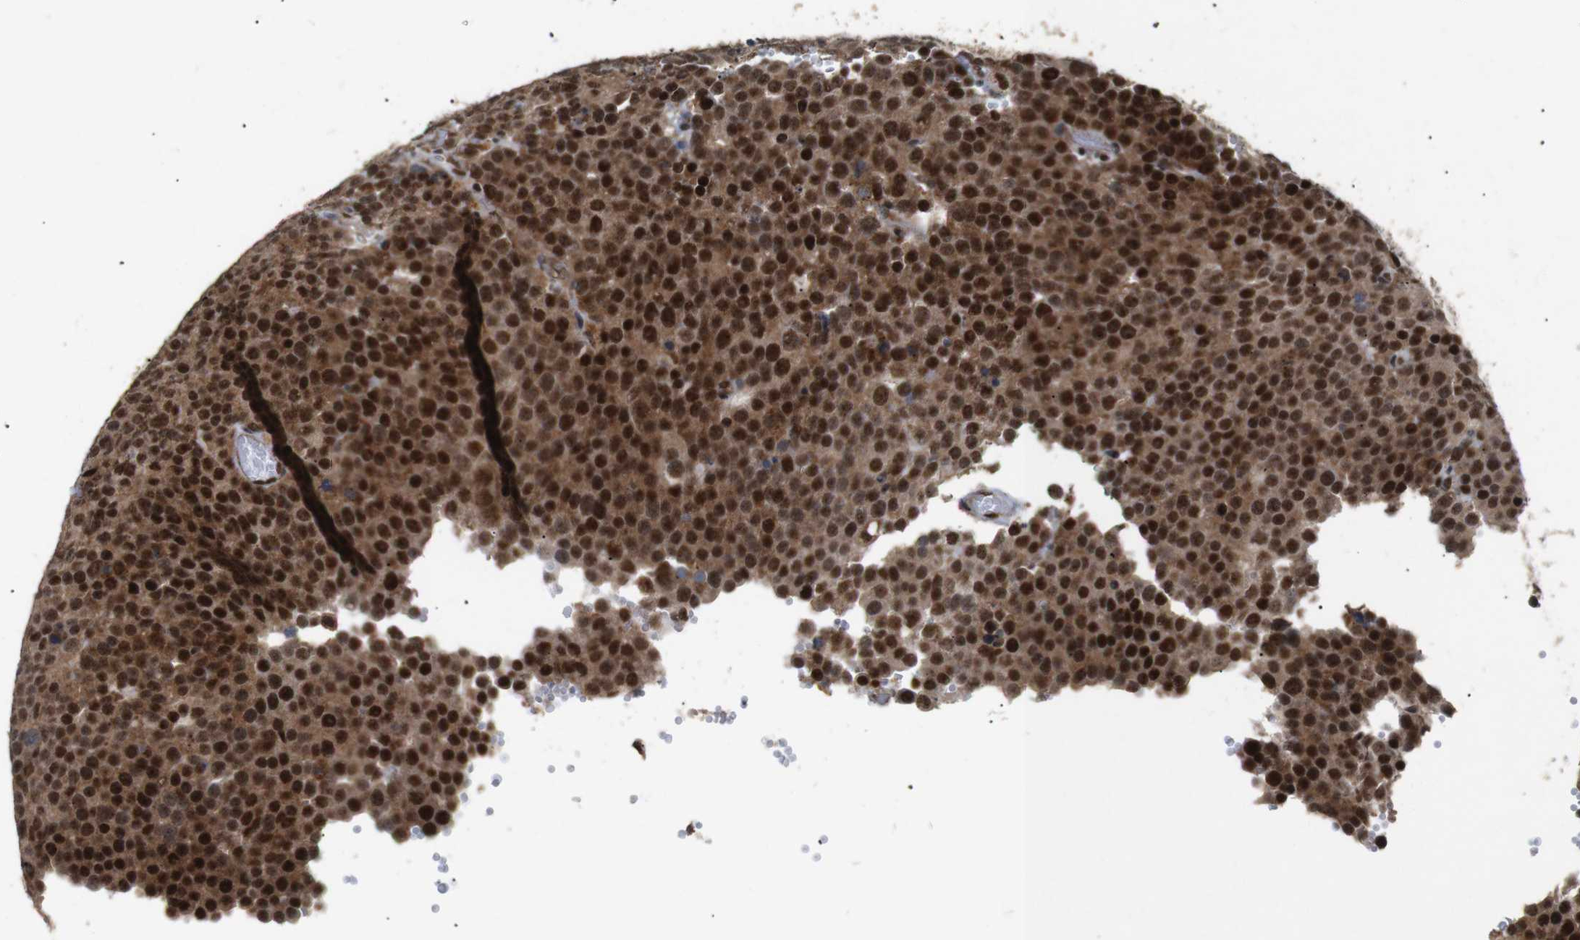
{"staining": {"intensity": "strong", "quantity": ">75%", "location": "cytoplasmic/membranous,nuclear"}, "tissue": "testis cancer", "cell_type": "Tumor cells", "image_type": "cancer", "snomed": [{"axis": "morphology", "description": "Normal tissue, NOS"}, {"axis": "morphology", "description": "Seminoma, NOS"}, {"axis": "topography", "description": "Testis"}], "caption": "The immunohistochemical stain shows strong cytoplasmic/membranous and nuclear staining in tumor cells of testis cancer tissue.", "gene": "PYM1", "patient": {"sex": "male", "age": 71}}